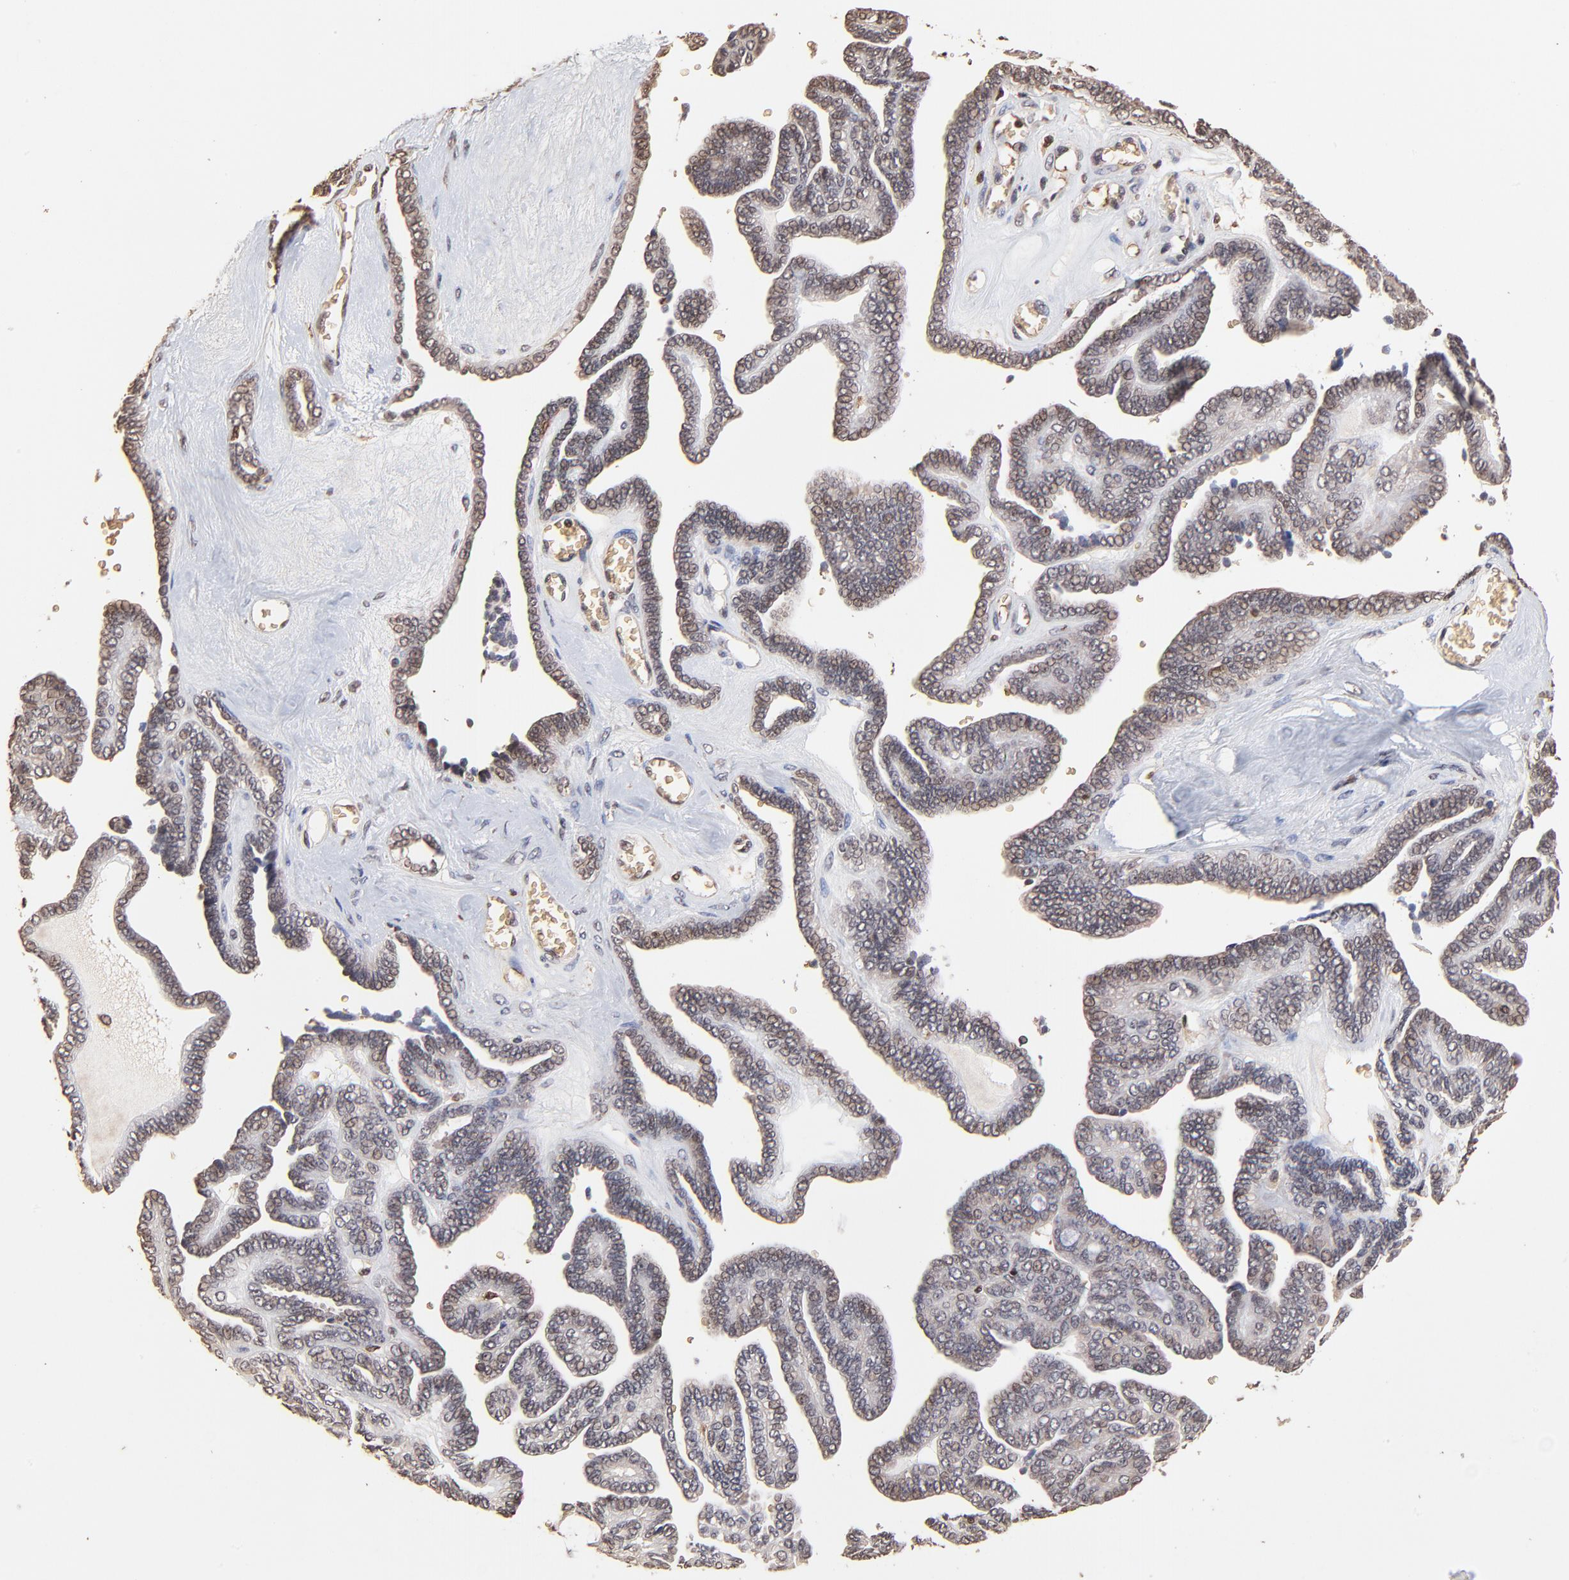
{"staining": {"intensity": "weak", "quantity": "25%-75%", "location": "nuclear"}, "tissue": "ovarian cancer", "cell_type": "Tumor cells", "image_type": "cancer", "snomed": [{"axis": "morphology", "description": "Cystadenocarcinoma, serous, NOS"}, {"axis": "topography", "description": "Ovary"}], "caption": "The image exhibits a brown stain indicating the presence of a protein in the nuclear of tumor cells in ovarian serous cystadenocarcinoma.", "gene": "CASP1", "patient": {"sex": "female", "age": 71}}